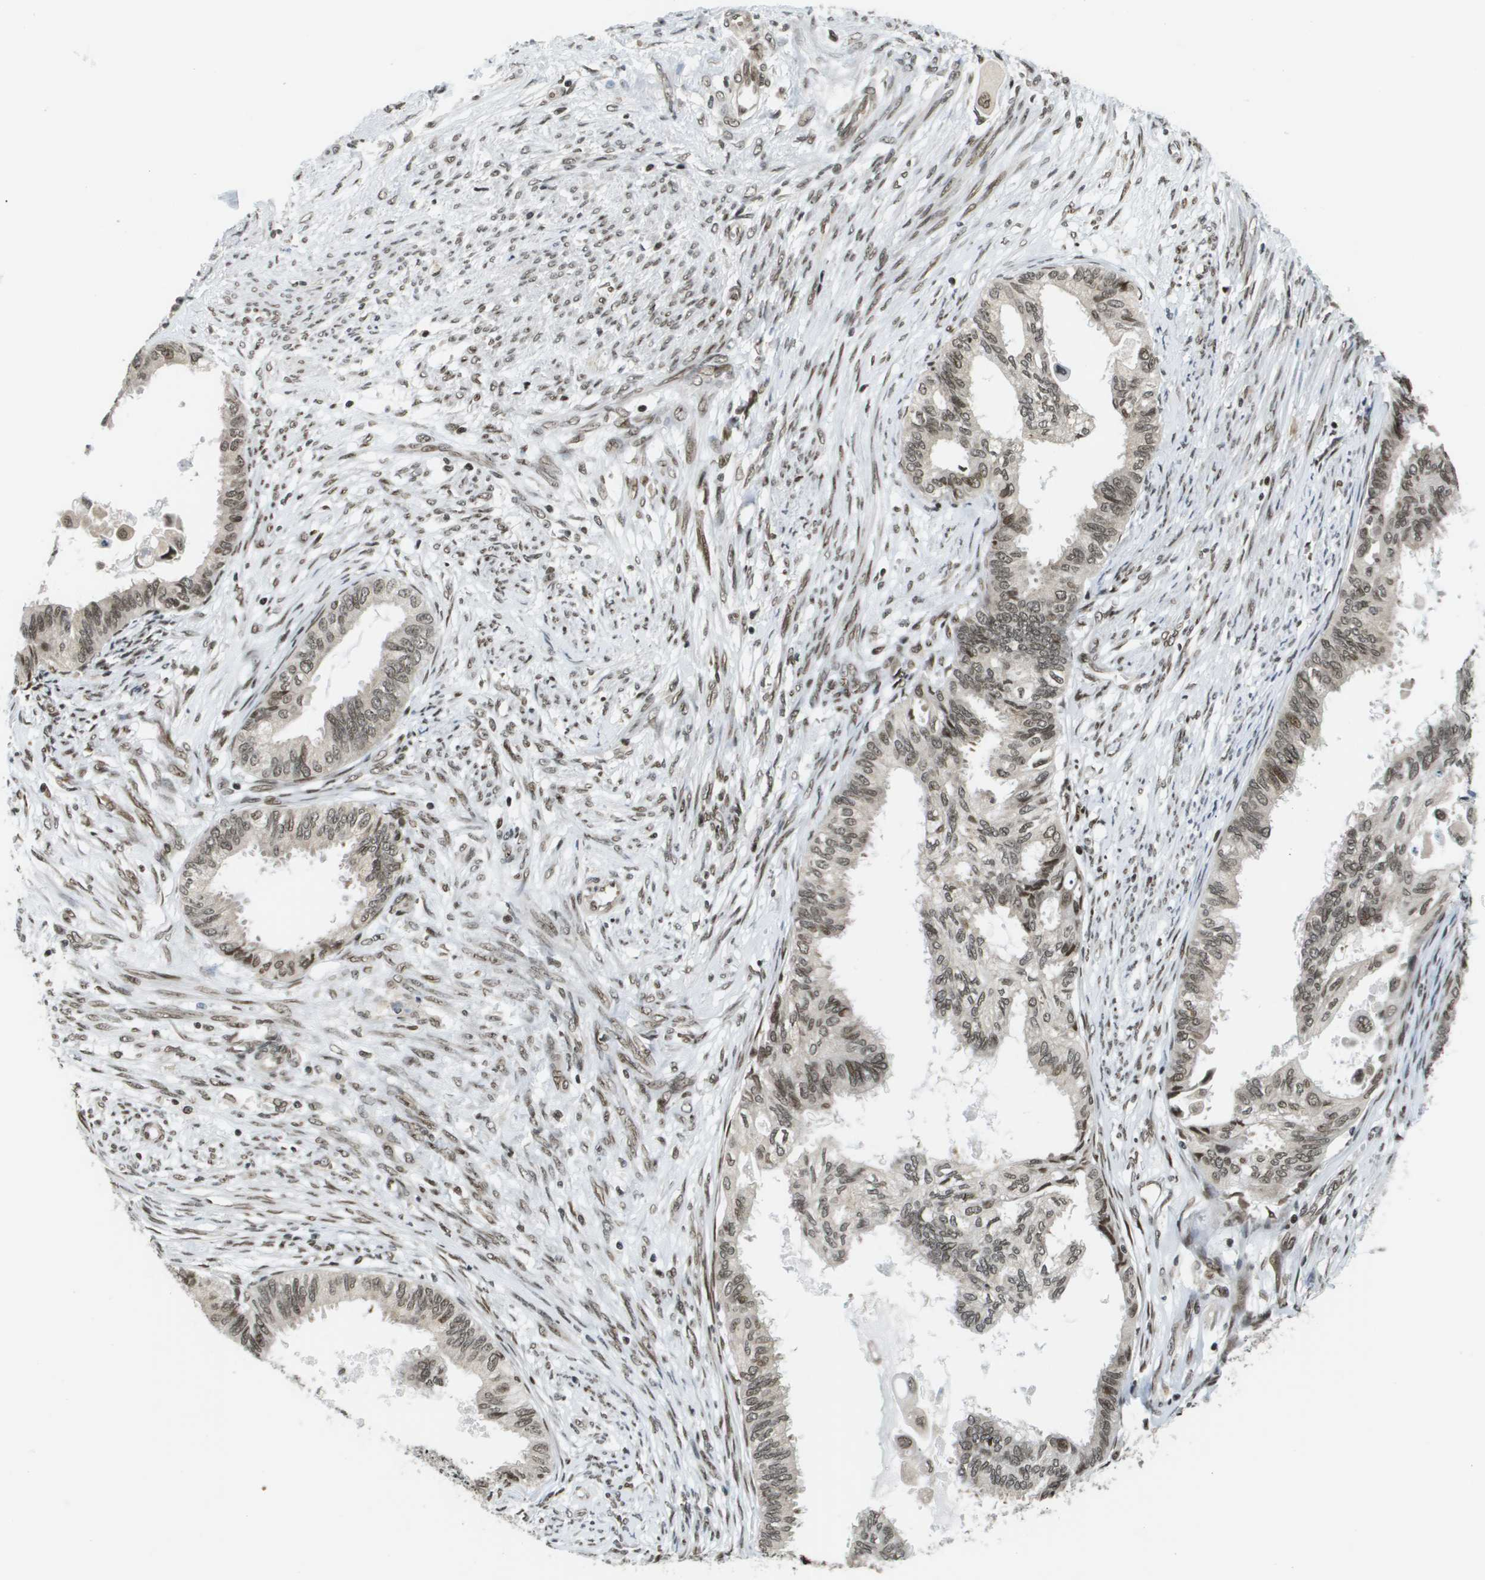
{"staining": {"intensity": "moderate", "quantity": ">75%", "location": "nuclear"}, "tissue": "cervical cancer", "cell_type": "Tumor cells", "image_type": "cancer", "snomed": [{"axis": "morphology", "description": "Normal tissue, NOS"}, {"axis": "morphology", "description": "Adenocarcinoma, NOS"}, {"axis": "topography", "description": "Cervix"}, {"axis": "topography", "description": "Endometrium"}], "caption": "Cervical adenocarcinoma was stained to show a protein in brown. There is medium levels of moderate nuclear staining in approximately >75% of tumor cells. The protein of interest is stained brown, and the nuclei are stained in blue (DAB (3,3'-diaminobenzidine) IHC with brightfield microscopy, high magnification).", "gene": "RECQL4", "patient": {"sex": "female", "age": 86}}